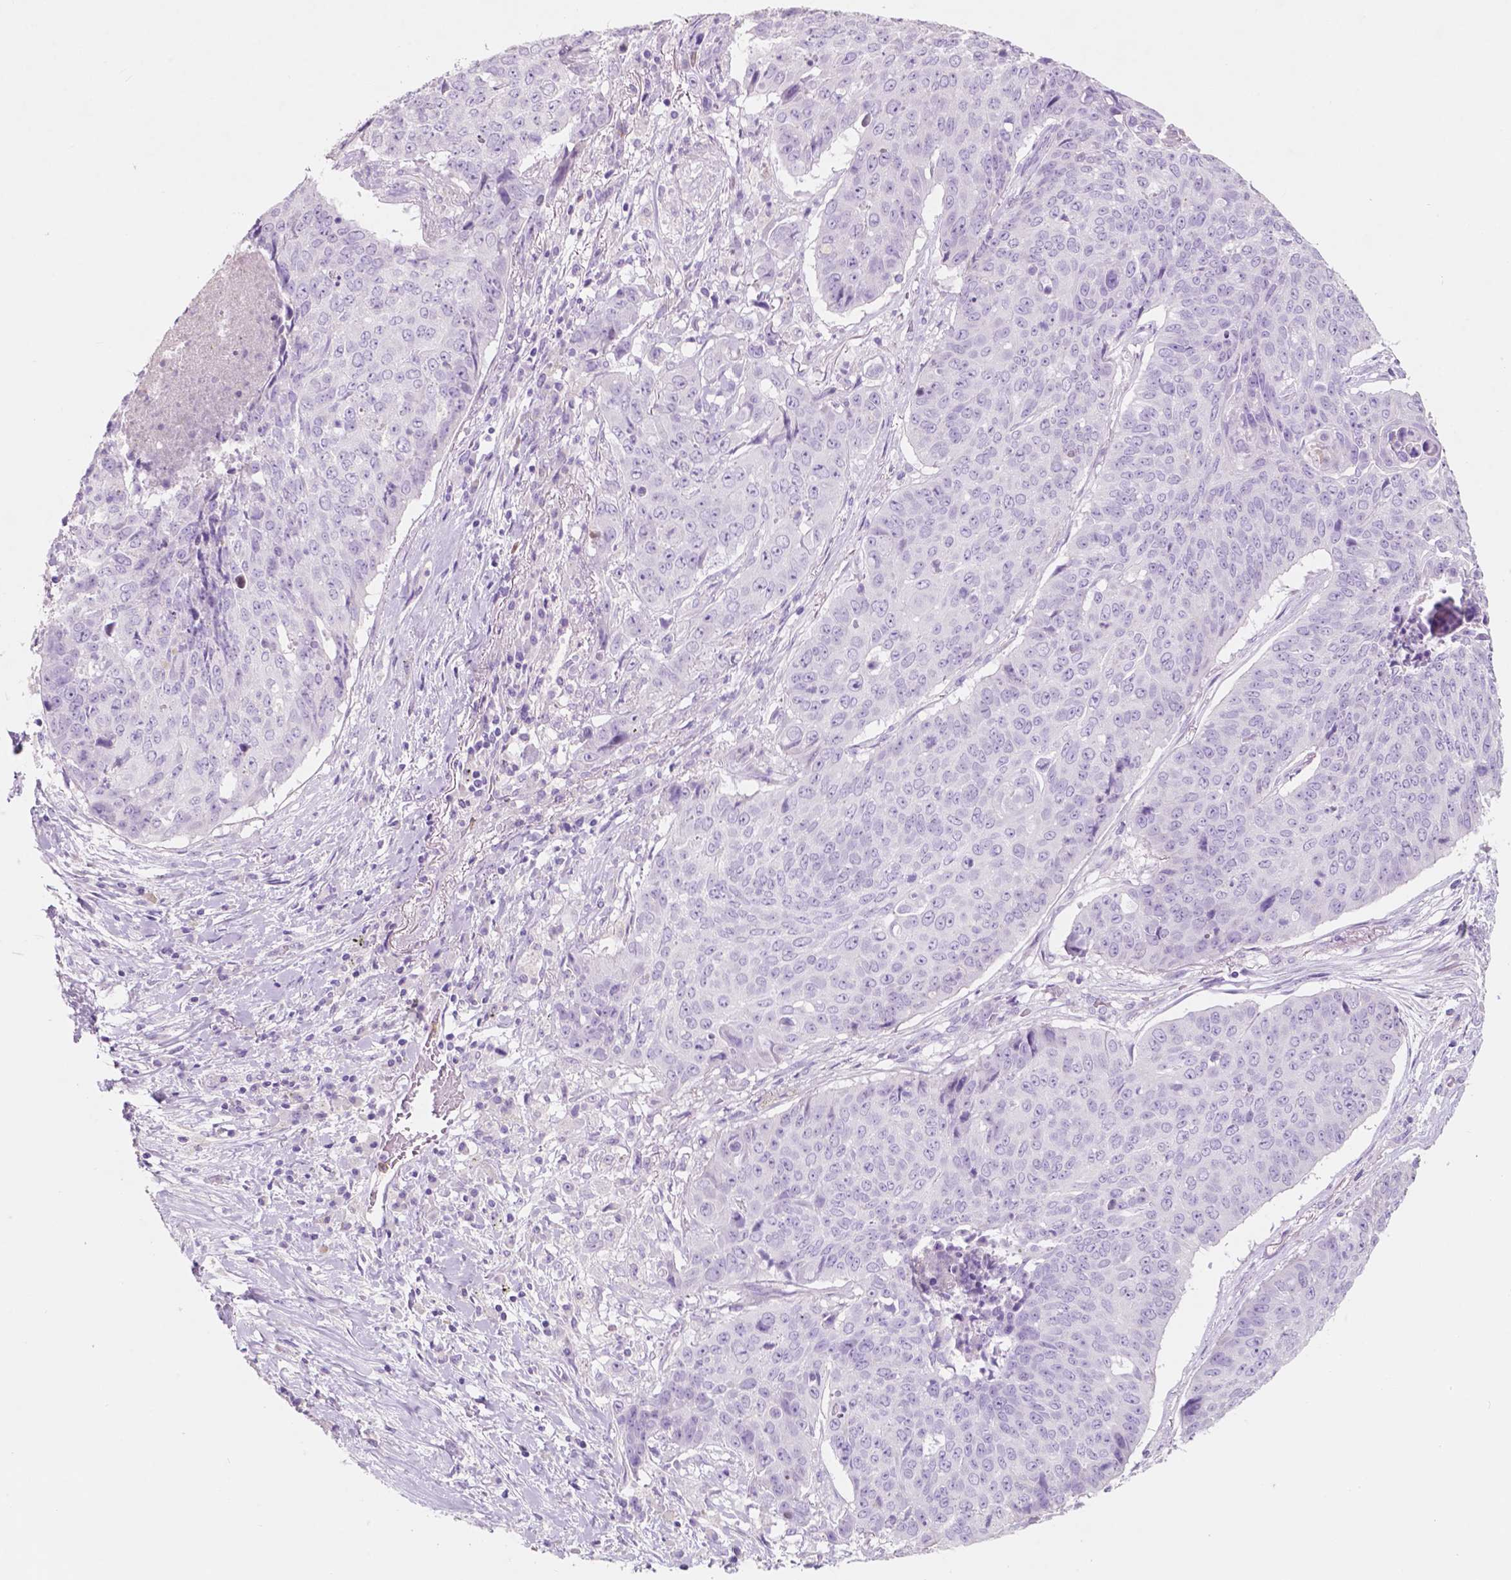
{"staining": {"intensity": "negative", "quantity": "none", "location": "none"}, "tissue": "lung cancer", "cell_type": "Tumor cells", "image_type": "cancer", "snomed": [{"axis": "morphology", "description": "Normal tissue, NOS"}, {"axis": "morphology", "description": "Squamous cell carcinoma, NOS"}, {"axis": "topography", "description": "Bronchus"}, {"axis": "topography", "description": "Lung"}], "caption": "Lung cancer (squamous cell carcinoma) stained for a protein using immunohistochemistry shows no positivity tumor cells.", "gene": "CUZD1", "patient": {"sex": "male", "age": 64}}